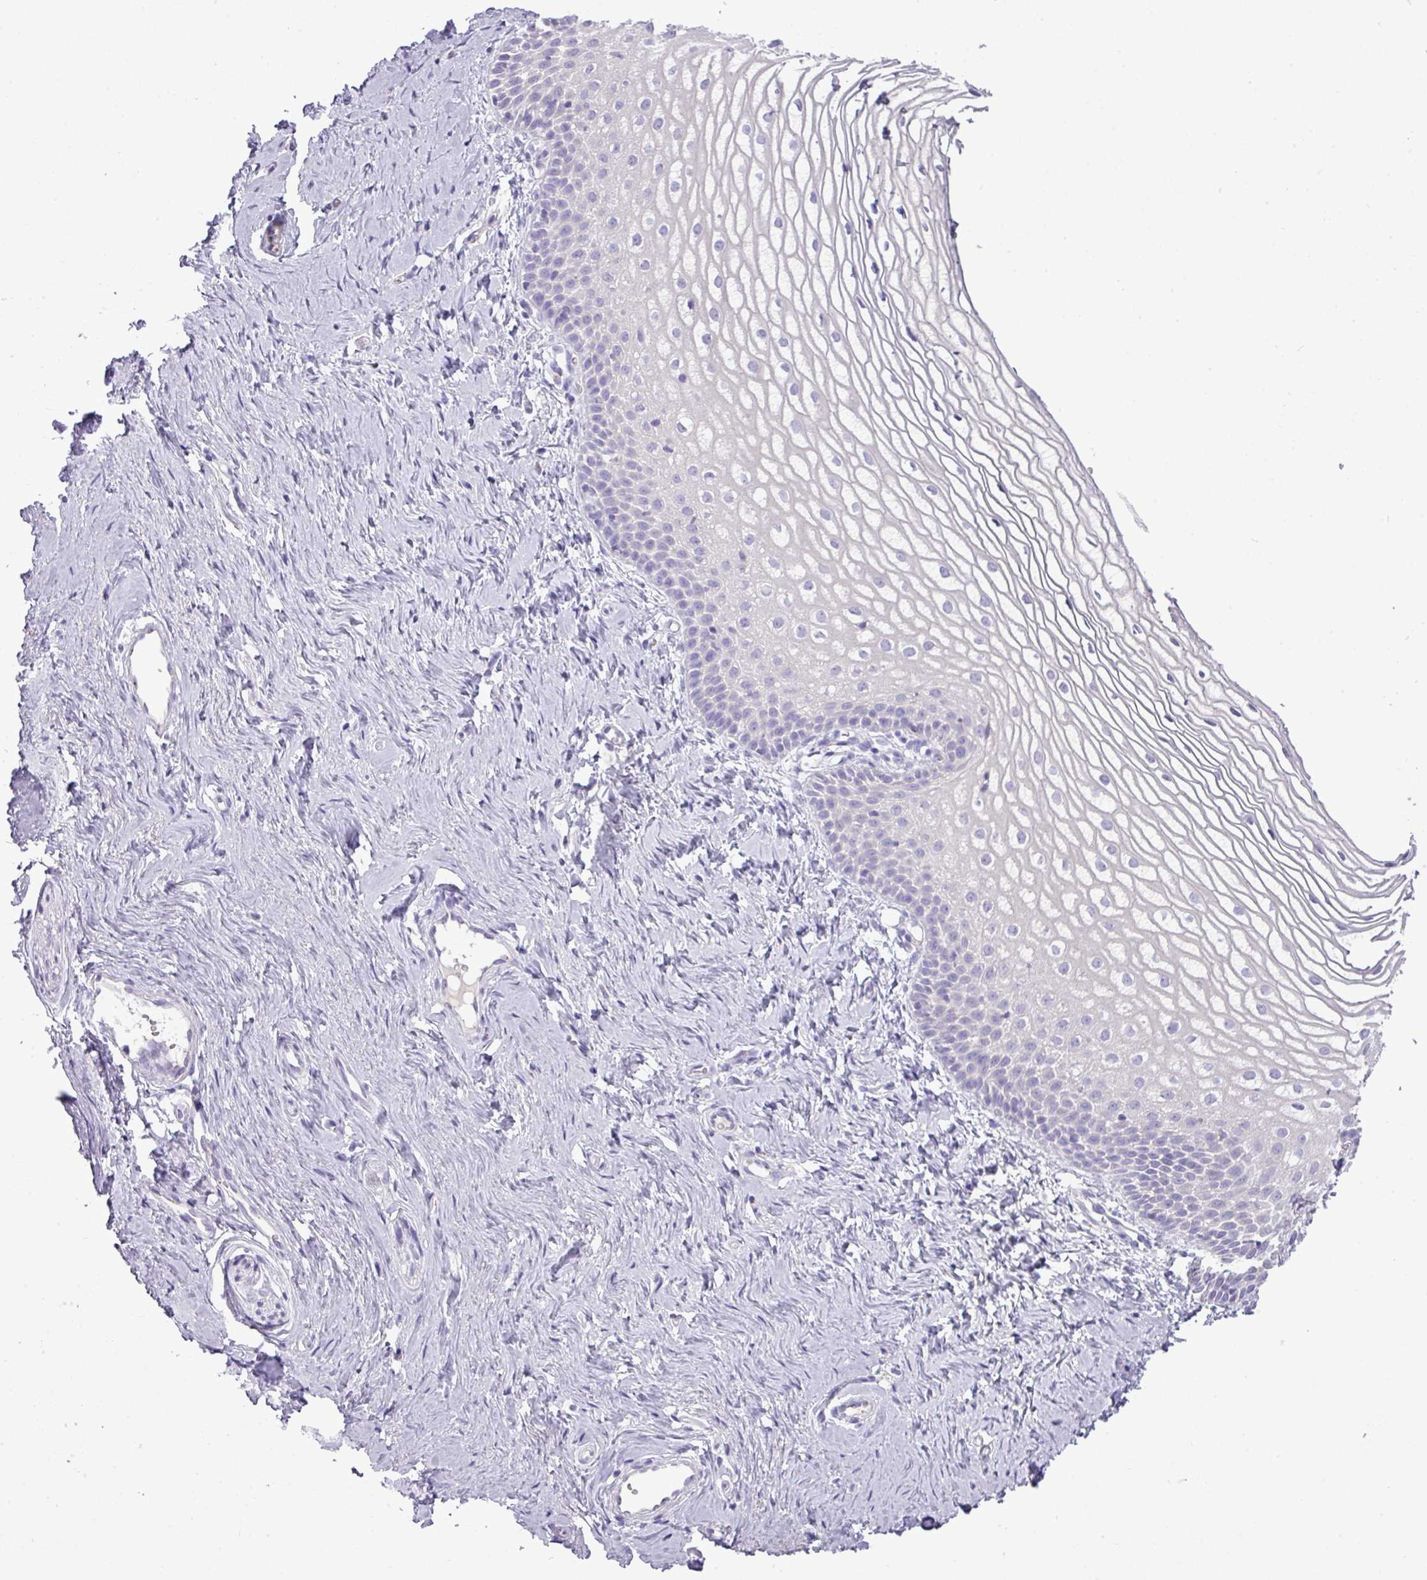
{"staining": {"intensity": "negative", "quantity": "none", "location": "none"}, "tissue": "vagina", "cell_type": "Squamous epithelial cells", "image_type": "normal", "snomed": [{"axis": "morphology", "description": "Normal tissue, NOS"}, {"axis": "topography", "description": "Vagina"}], "caption": "Immunohistochemistry photomicrograph of unremarkable vagina: vagina stained with DAB (3,3'-diaminobenzidine) demonstrates no significant protein expression in squamous epithelial cells.", "gene": "FAM43A", "patient": {"sex": "female", "age": 56}}